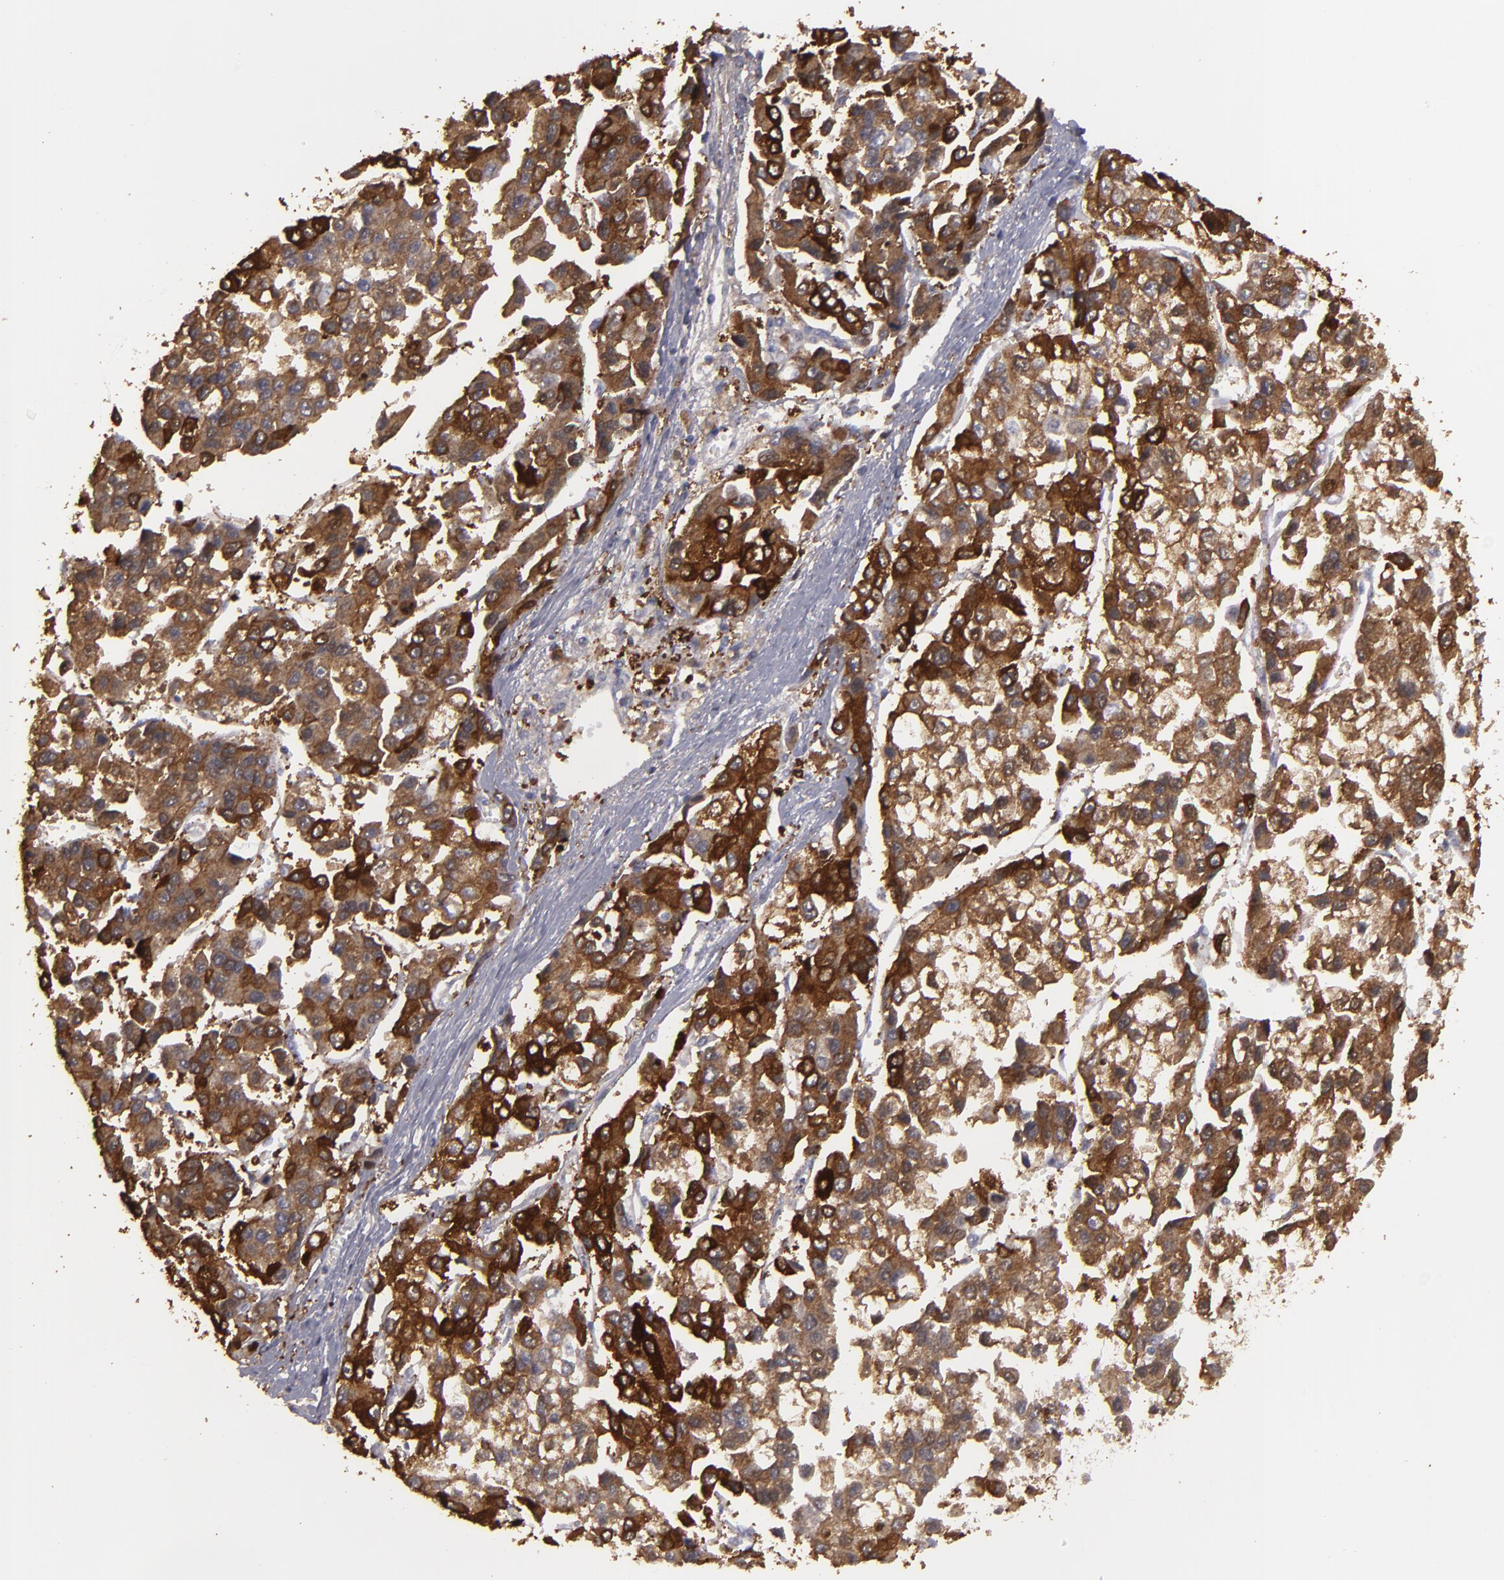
{"staining": {"intensity": "strong", "quantity": ">75%", "location": "cytoplasmic/membranous"}, "tissue": "liver cancer", "cell_type": "Tumor cells", "image_type": "cancer", "snomed": [{"axis": "morphology", "description": "Carcinoma, Hepatocellular, NOS"}, {"axis": "topography", "description": "Liver"}], "caption": "Immunohistochemistry of human liver hepatocellular carcinoma demonstrates high levels of strong cytoplasmic/membranous expression in approximately >75% of tumor cells.", "gene": "SEMA3G", "patient": {"sex": "female", "age": 66}}